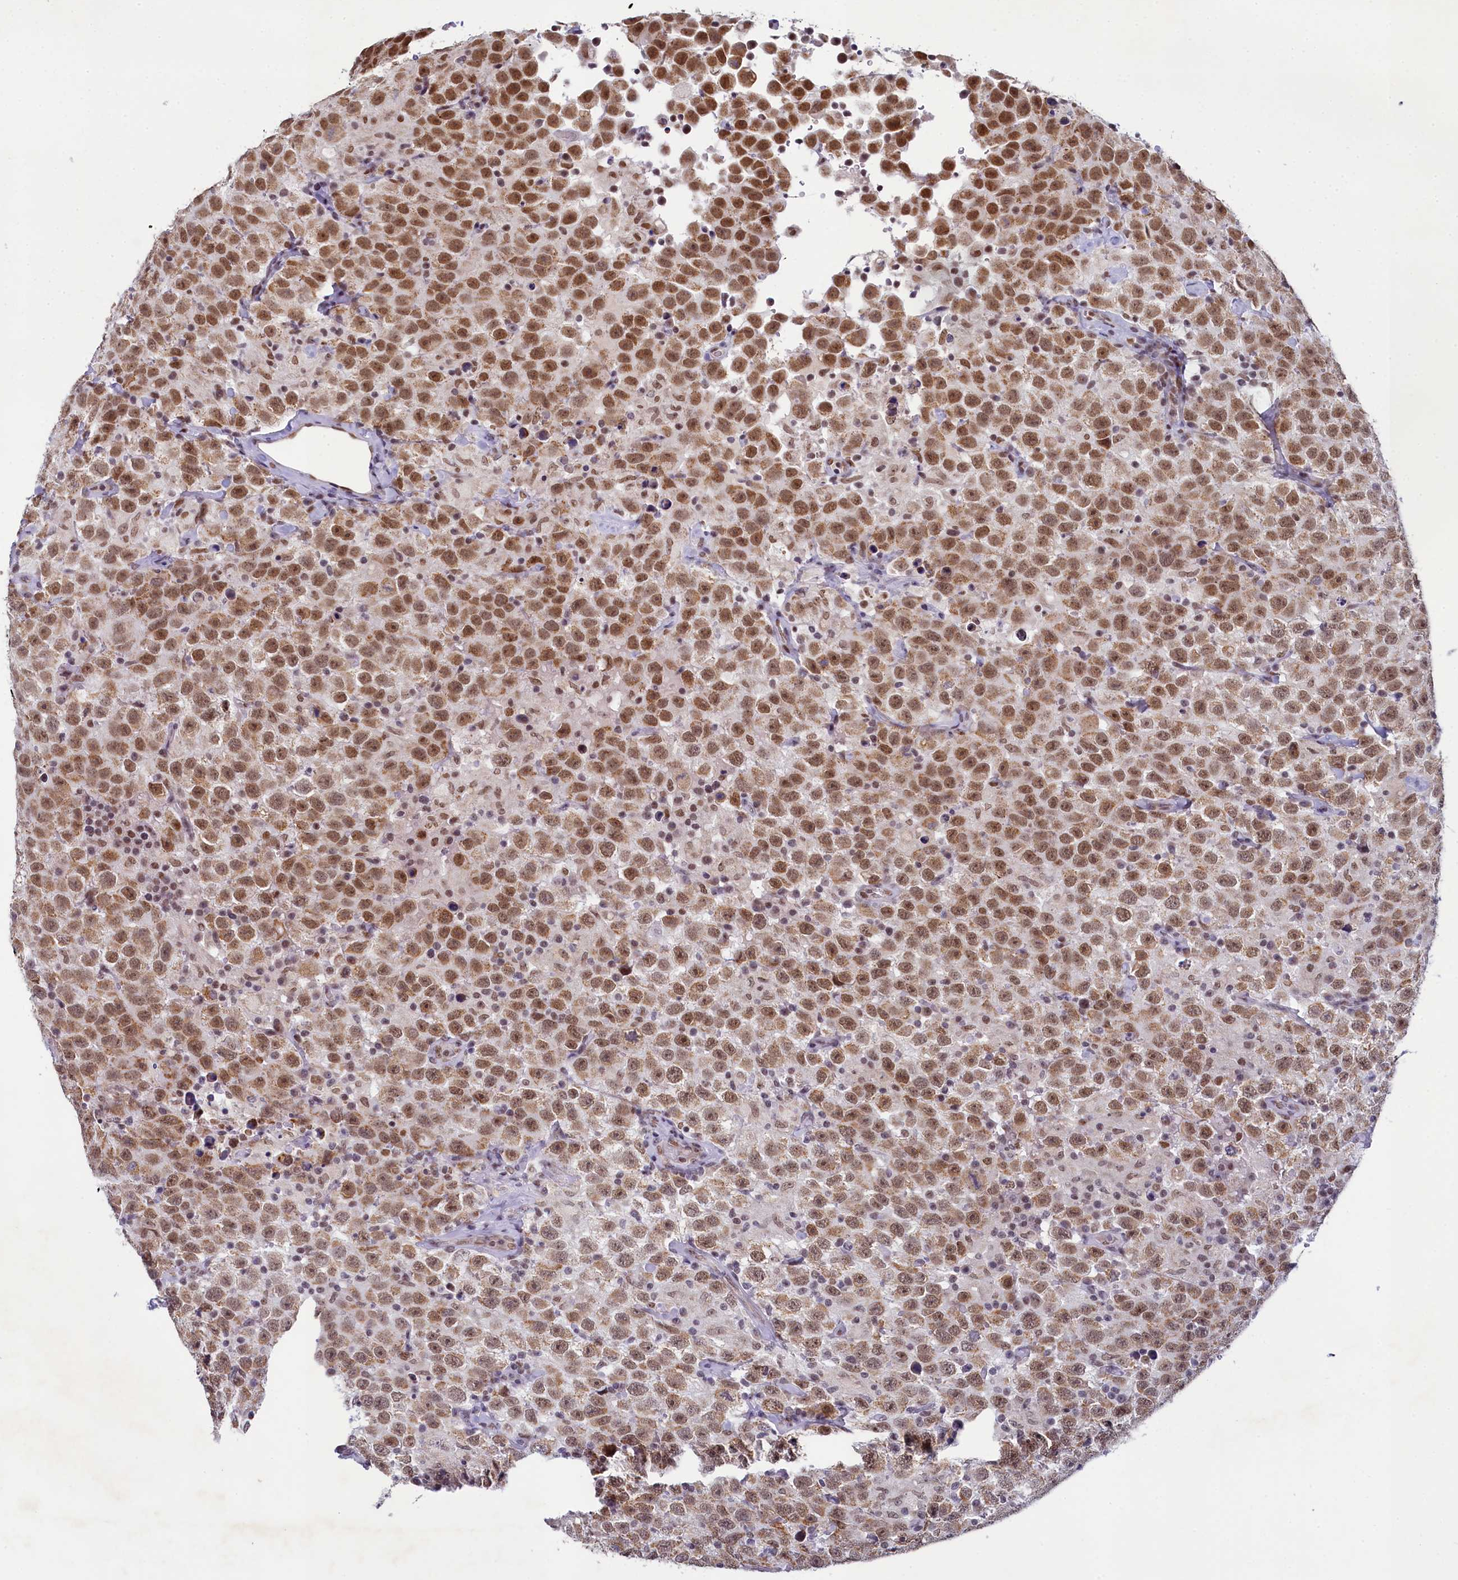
{"staining": {"intensity": "moderate", "quantity": ">75%", "location": "nuclear"}, "tissue": "testis cancer", "cell_type": "Tumor cells", "image_type": "cancer", "snomed": [{"axis": "morphology", "description": "Seminoma, NOS"}, {"axis": "topography", "description": "Testis"}], "caption": "Seminoma (testis) stained with IHC exhibits moderate nuclear staining in about >75% of tumor cells.", "gene": "PPHLN1", "patient": {"sex": "male", "age": 41}}